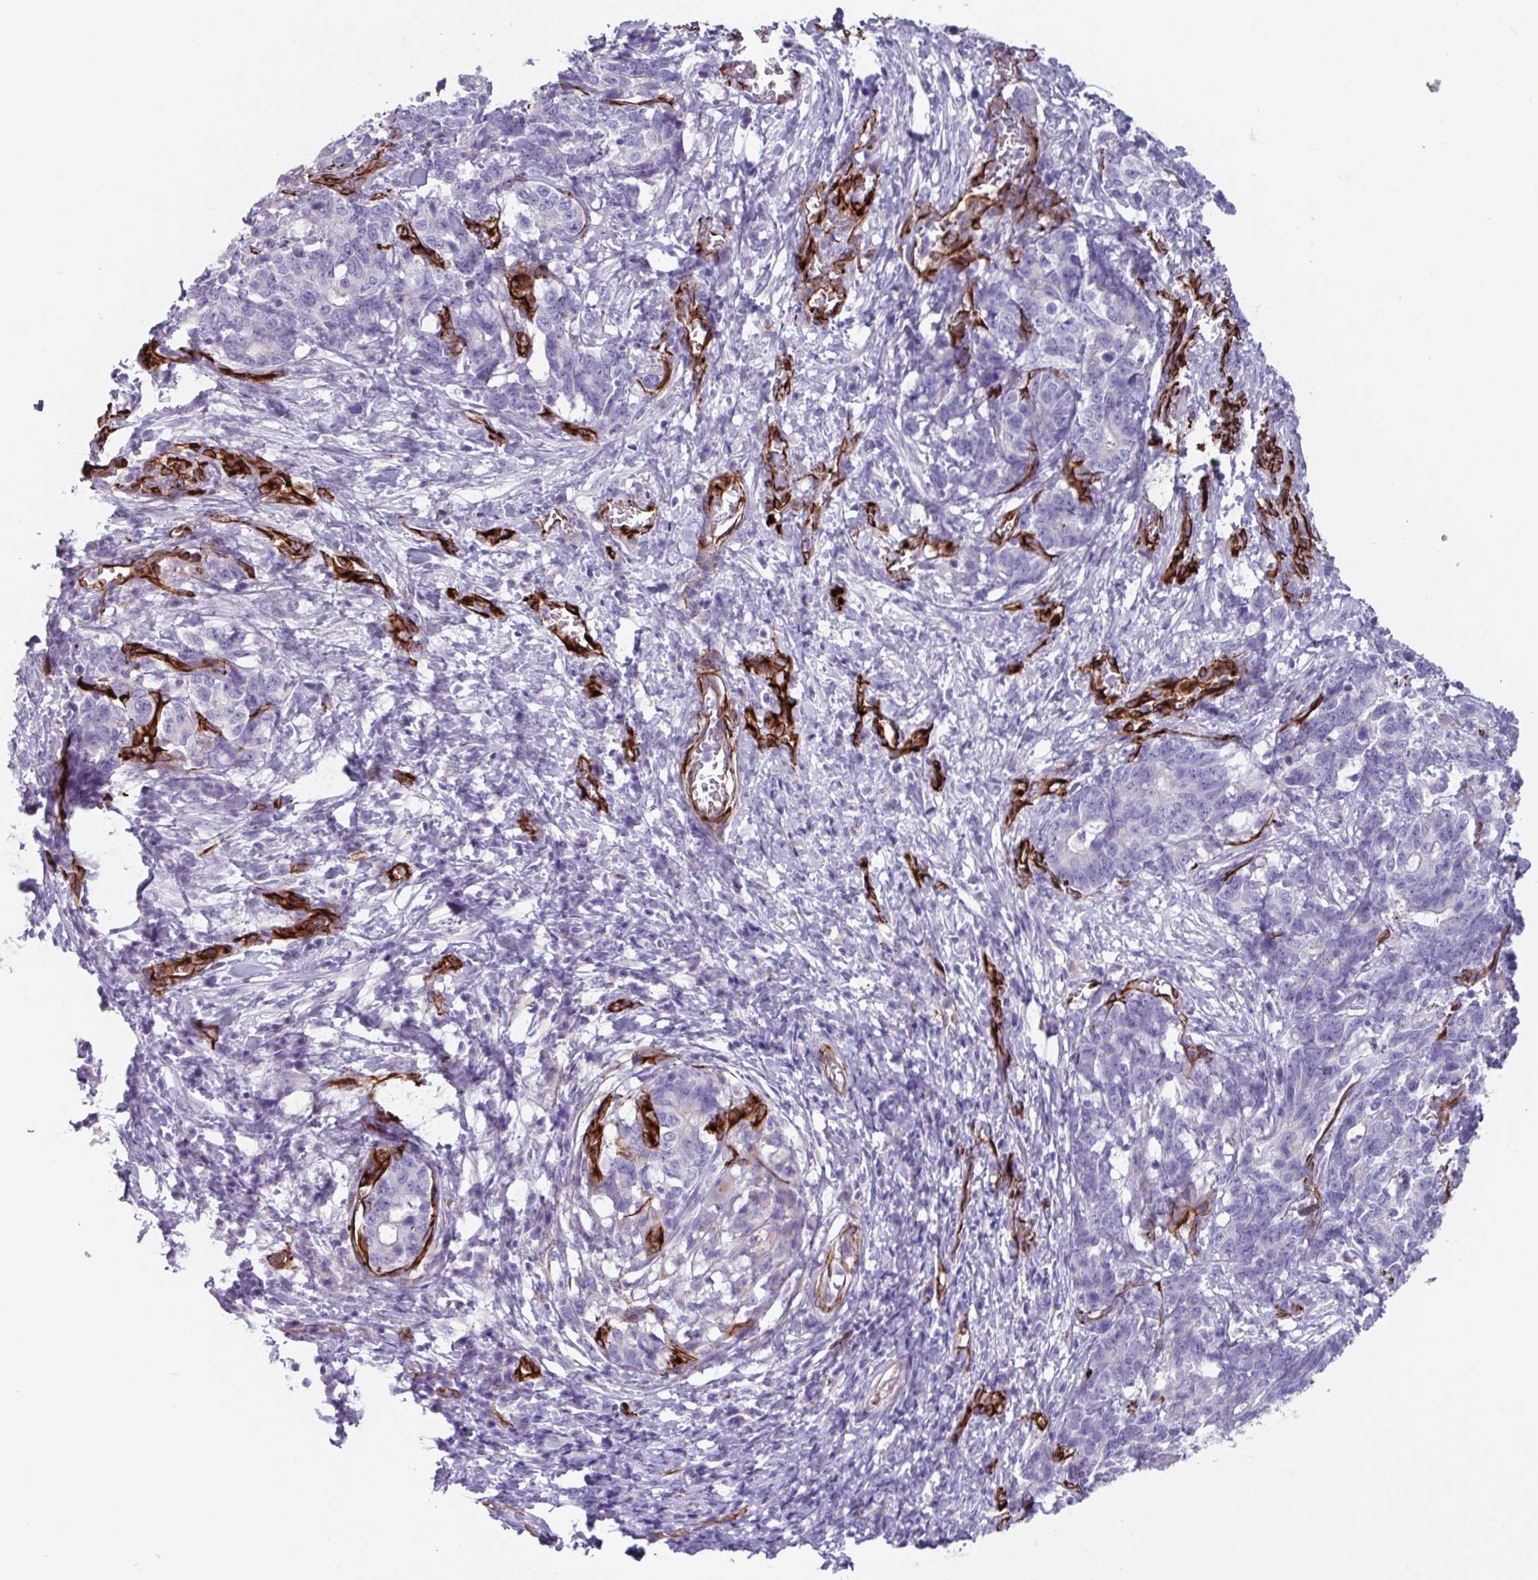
{"staining": {"intensity": "negative", "quantity": "none", "location": "none"}, "tissue": "stomach cancer", "cell_type": "Tumor cells", "image_type": "cancer", "snomed": [{"axis": "morphology", "description": "Normal tissue, NOS"}, {"axis": "morphology", "description": "Adenocarcinoma, NOS"}, {"axis": "topography", "description": "Stomach"}], "caption": "The image exhibits no significant staining in tumor cells of stomach cancer (adenocarcinoma).", "gene": "BTD", "patient": {"sex": "female", "age": 64}}